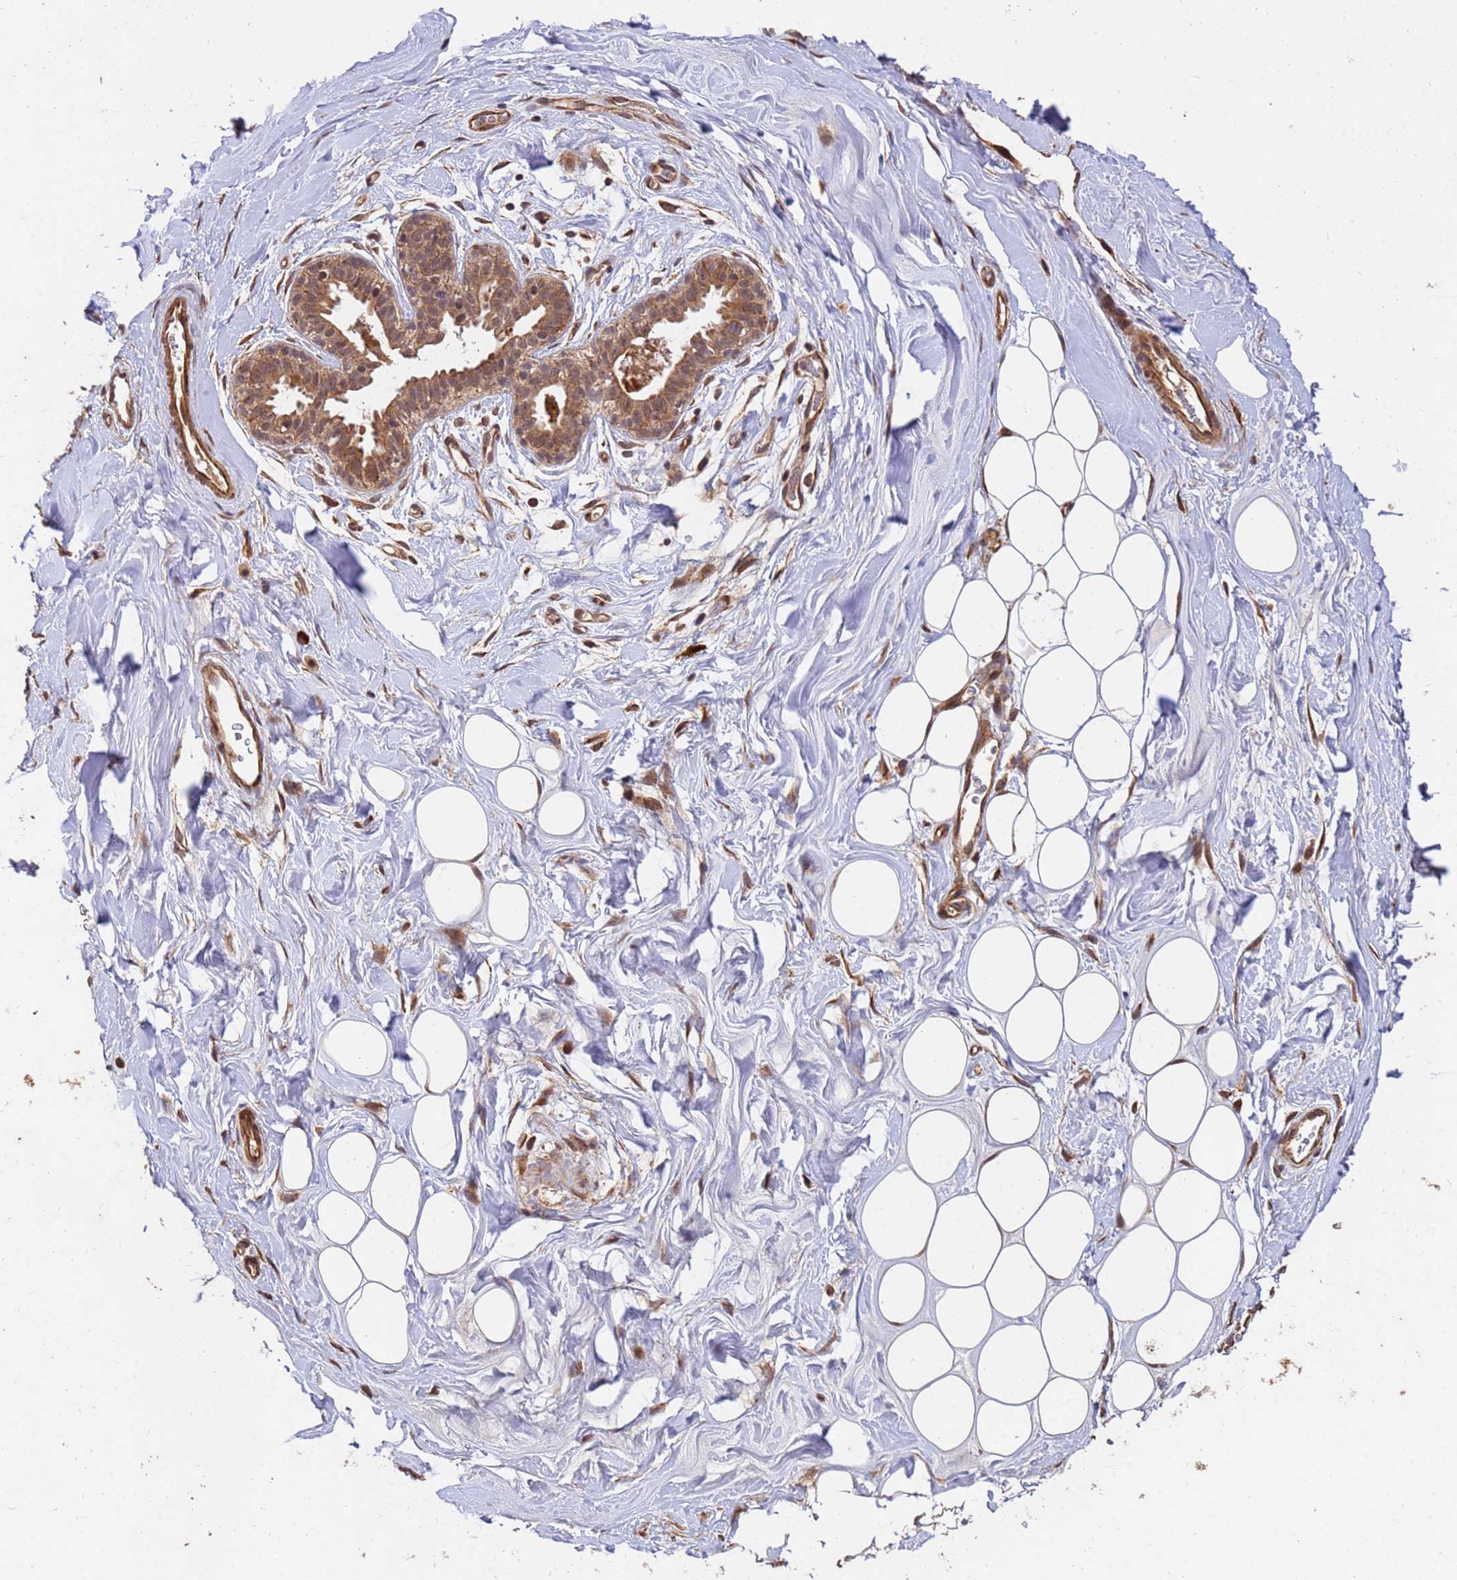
{"staining": {"intensity": "moderate", "quantity": "<25%", "location": "cytoplasmic/membranous"}, "tissue": "adipose tissue", "cell_type": "Adipocytes", "image_type": "normal", "snomed": [{"axis": "morphology", "description": "Normal tissue, NOS"}, {"axis": "topography", "description": "Breast"}], "caption": "Brown immunohistochemical staining in benign human adipose tissue exhibits moderate cytoplasmic/membranous positivity in about <25% of adipocytes.", "gene": "ZNF619", "patient": {"sex": "female", "age": 26}}